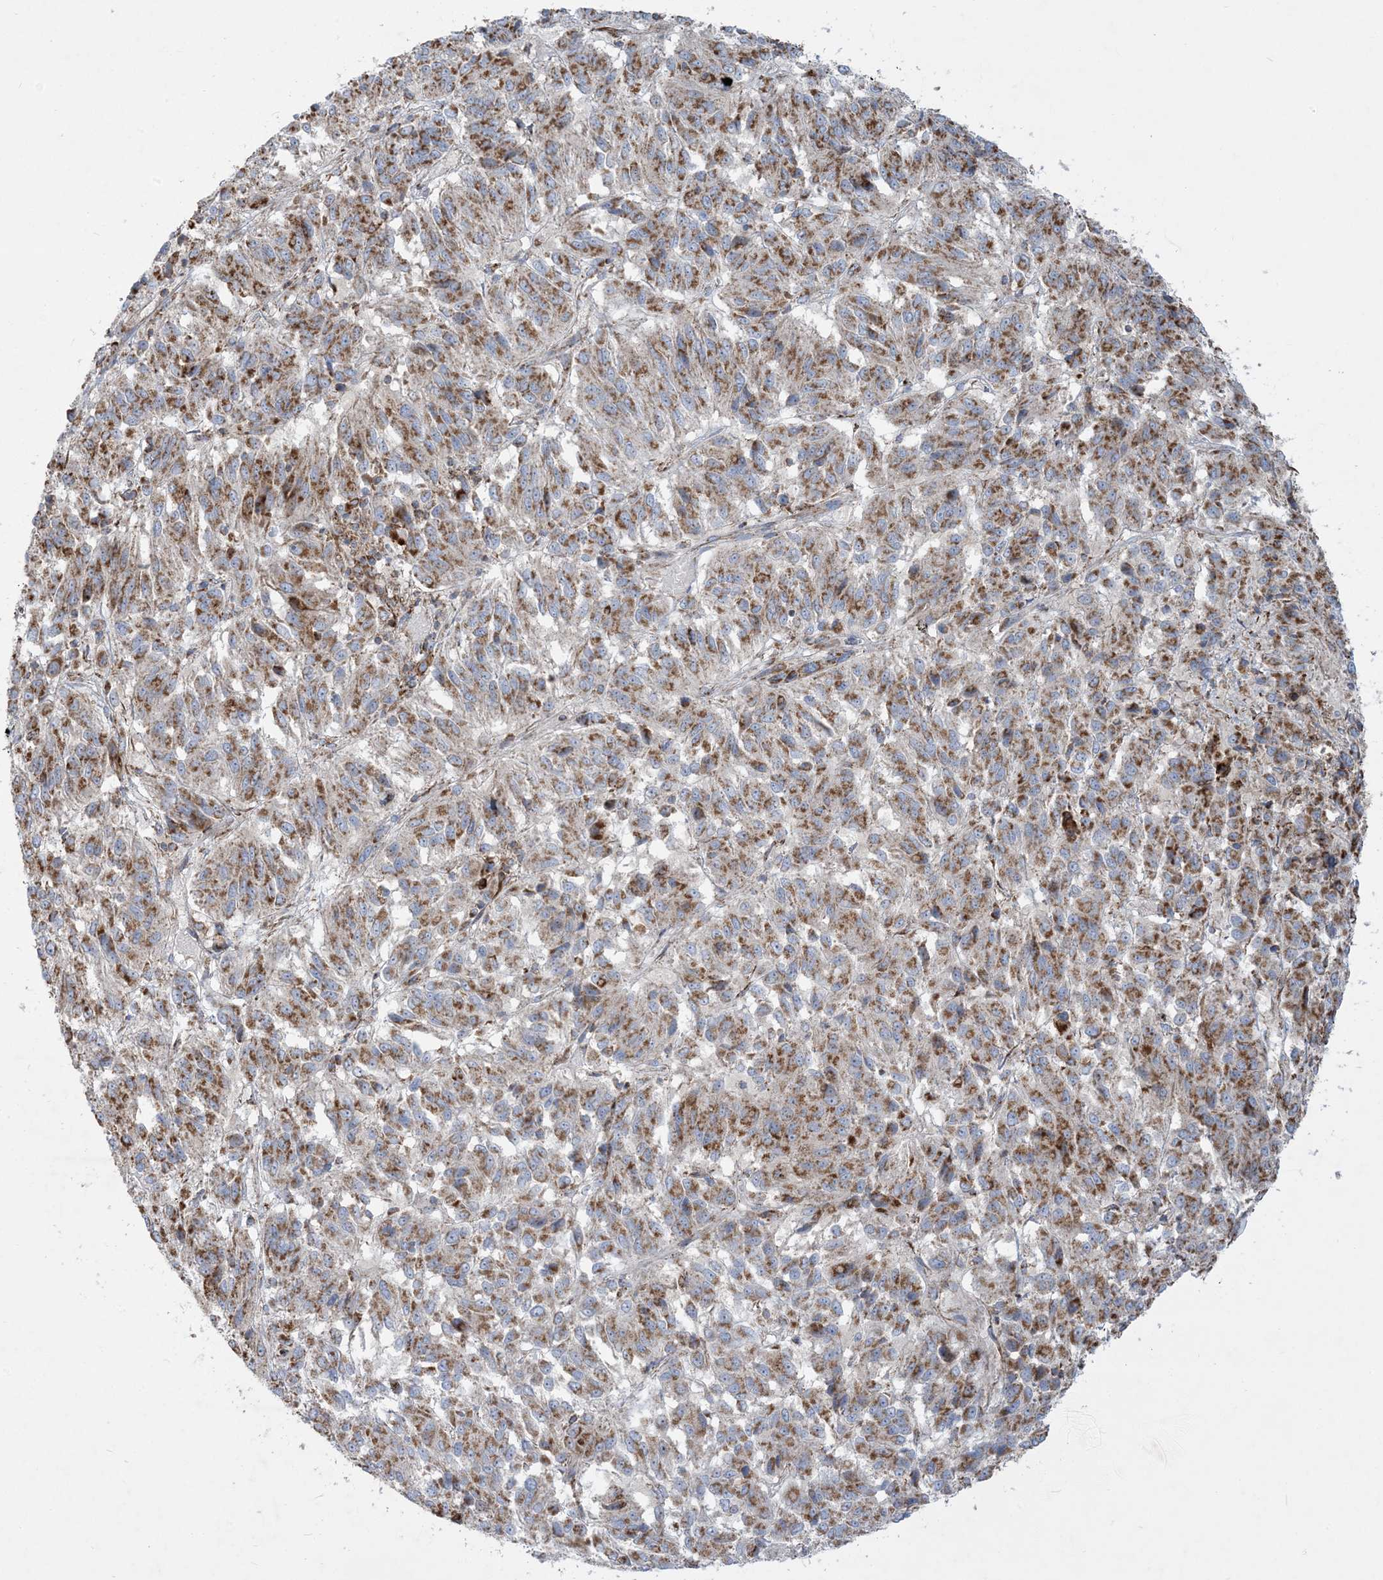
{"staining": {"intensity": "moderate", "quantity": ">75%", "location": "cytoplasmic/membranous"}, "tissue": "melanoma", "cell_type": "Tumor cells", "image_type": "cancer", "snomed": [{"axis": "morphology", "description": "Malignant melanoma, Metastatic site"}, {"axis": "topography", "description": "Lung"}], "caption": "Melanoma stained for a protein (brown) demonstrates moderate cytoplasmic/membranous positive expression in approximately >75% of tumor cells.", "gene": "BEND4", "patient": {"sex": "male", "age": 64}}